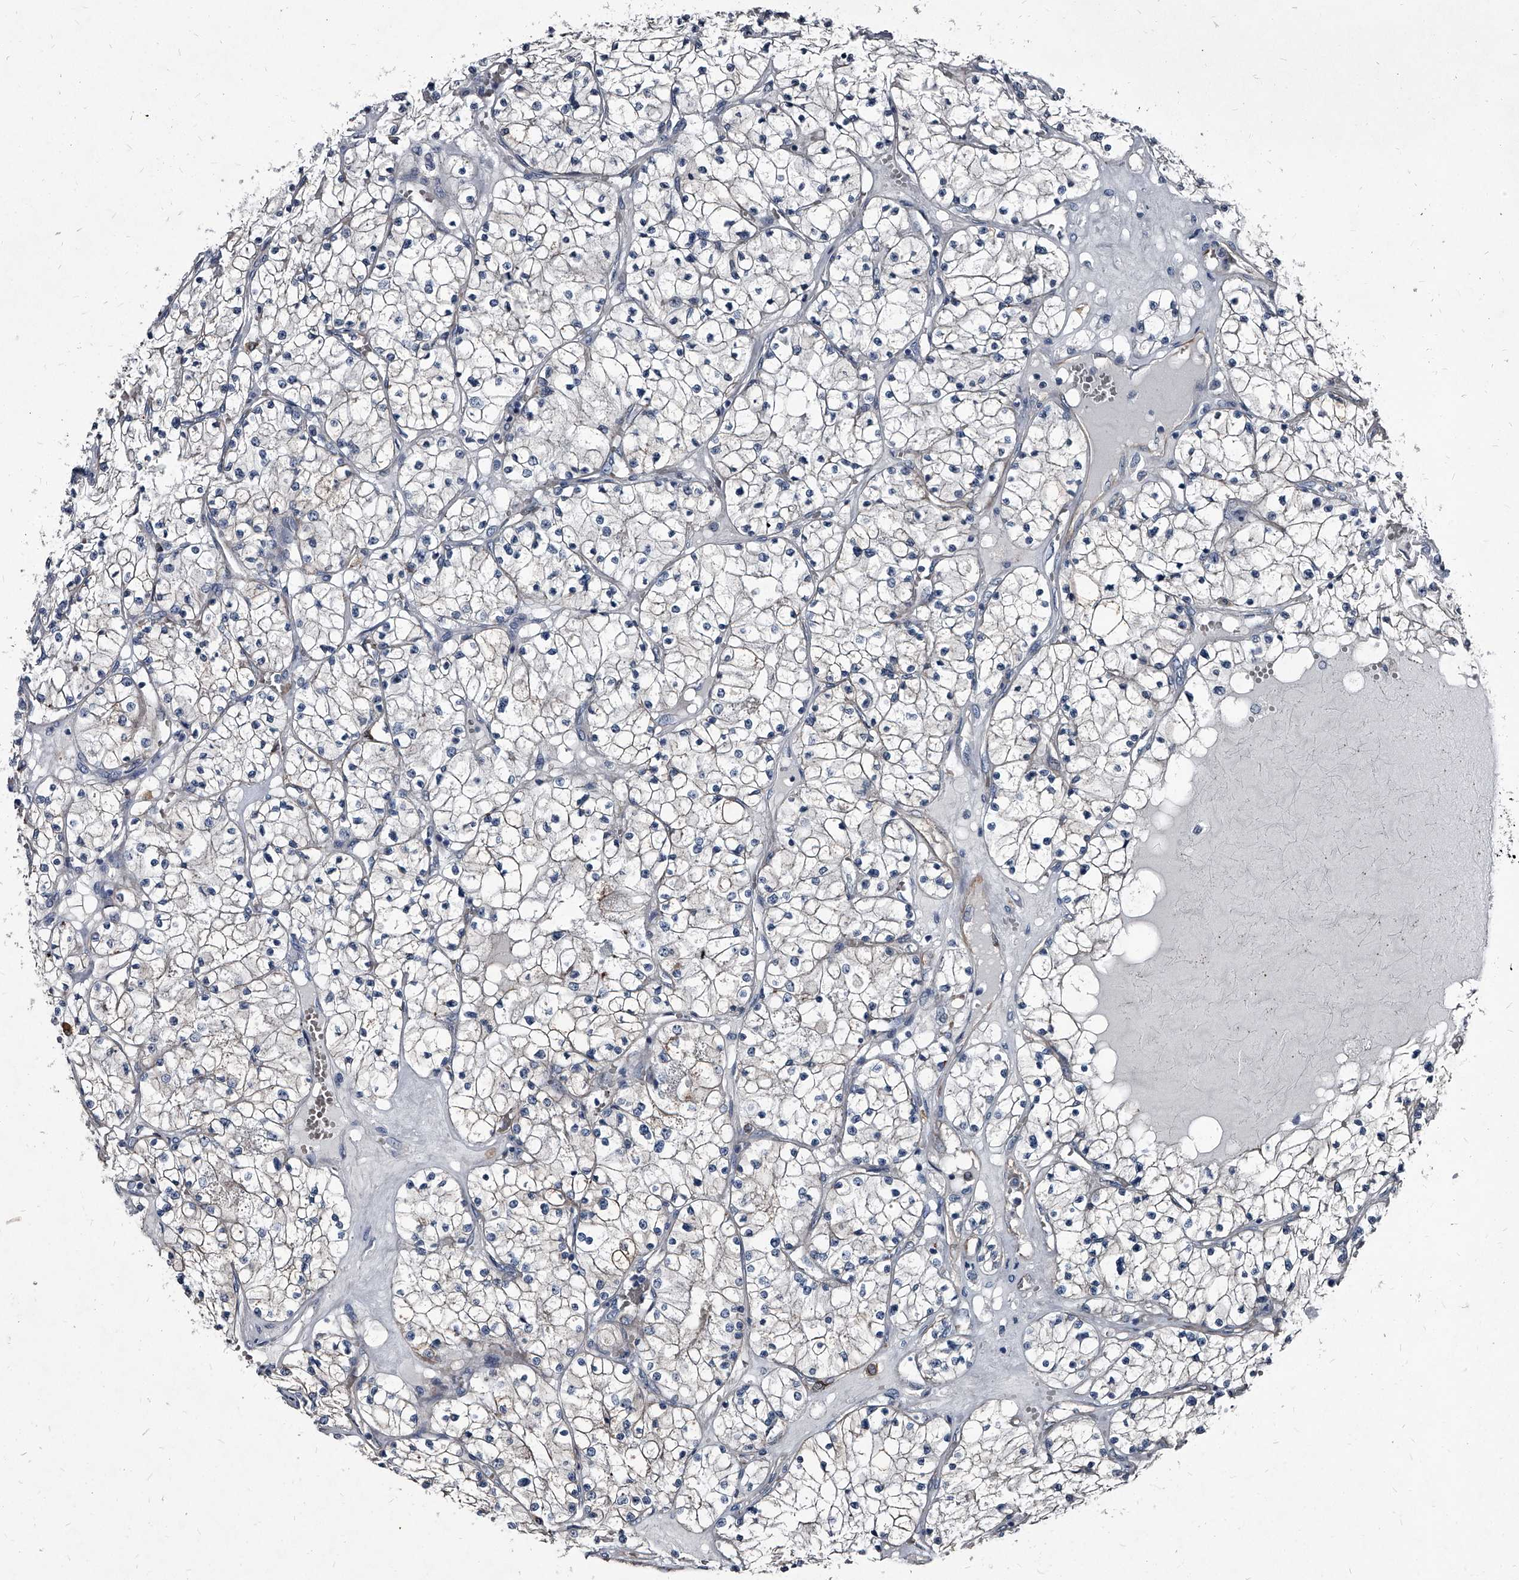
{"staining": {"intensity": "negative", "quantity": "none", "location": "none"}, "tissue": "renal cancer", "cell_type": "Tumor cells", "image_type": "cancer", "snomed": [{"axis": "morphology", "description": "Normal tissue, NOS"}, {"axis": "morphology", "description": "Adenocarcinoma, NOS"}, {"axis": "topography", "description": "Kidney"}], "caption": "A high-resolution micrograph shows immunohistochemistry staining of renal adenocarcinoma, which exhibits no significant positivity in tumor cells. (Stains: DAB IHC with hematoxylin counter stain, Microscopy: brightfield microscopy at high magnification).", "gene": "PGLYRP3", "patient": {"sex": "male", "age": 68}}